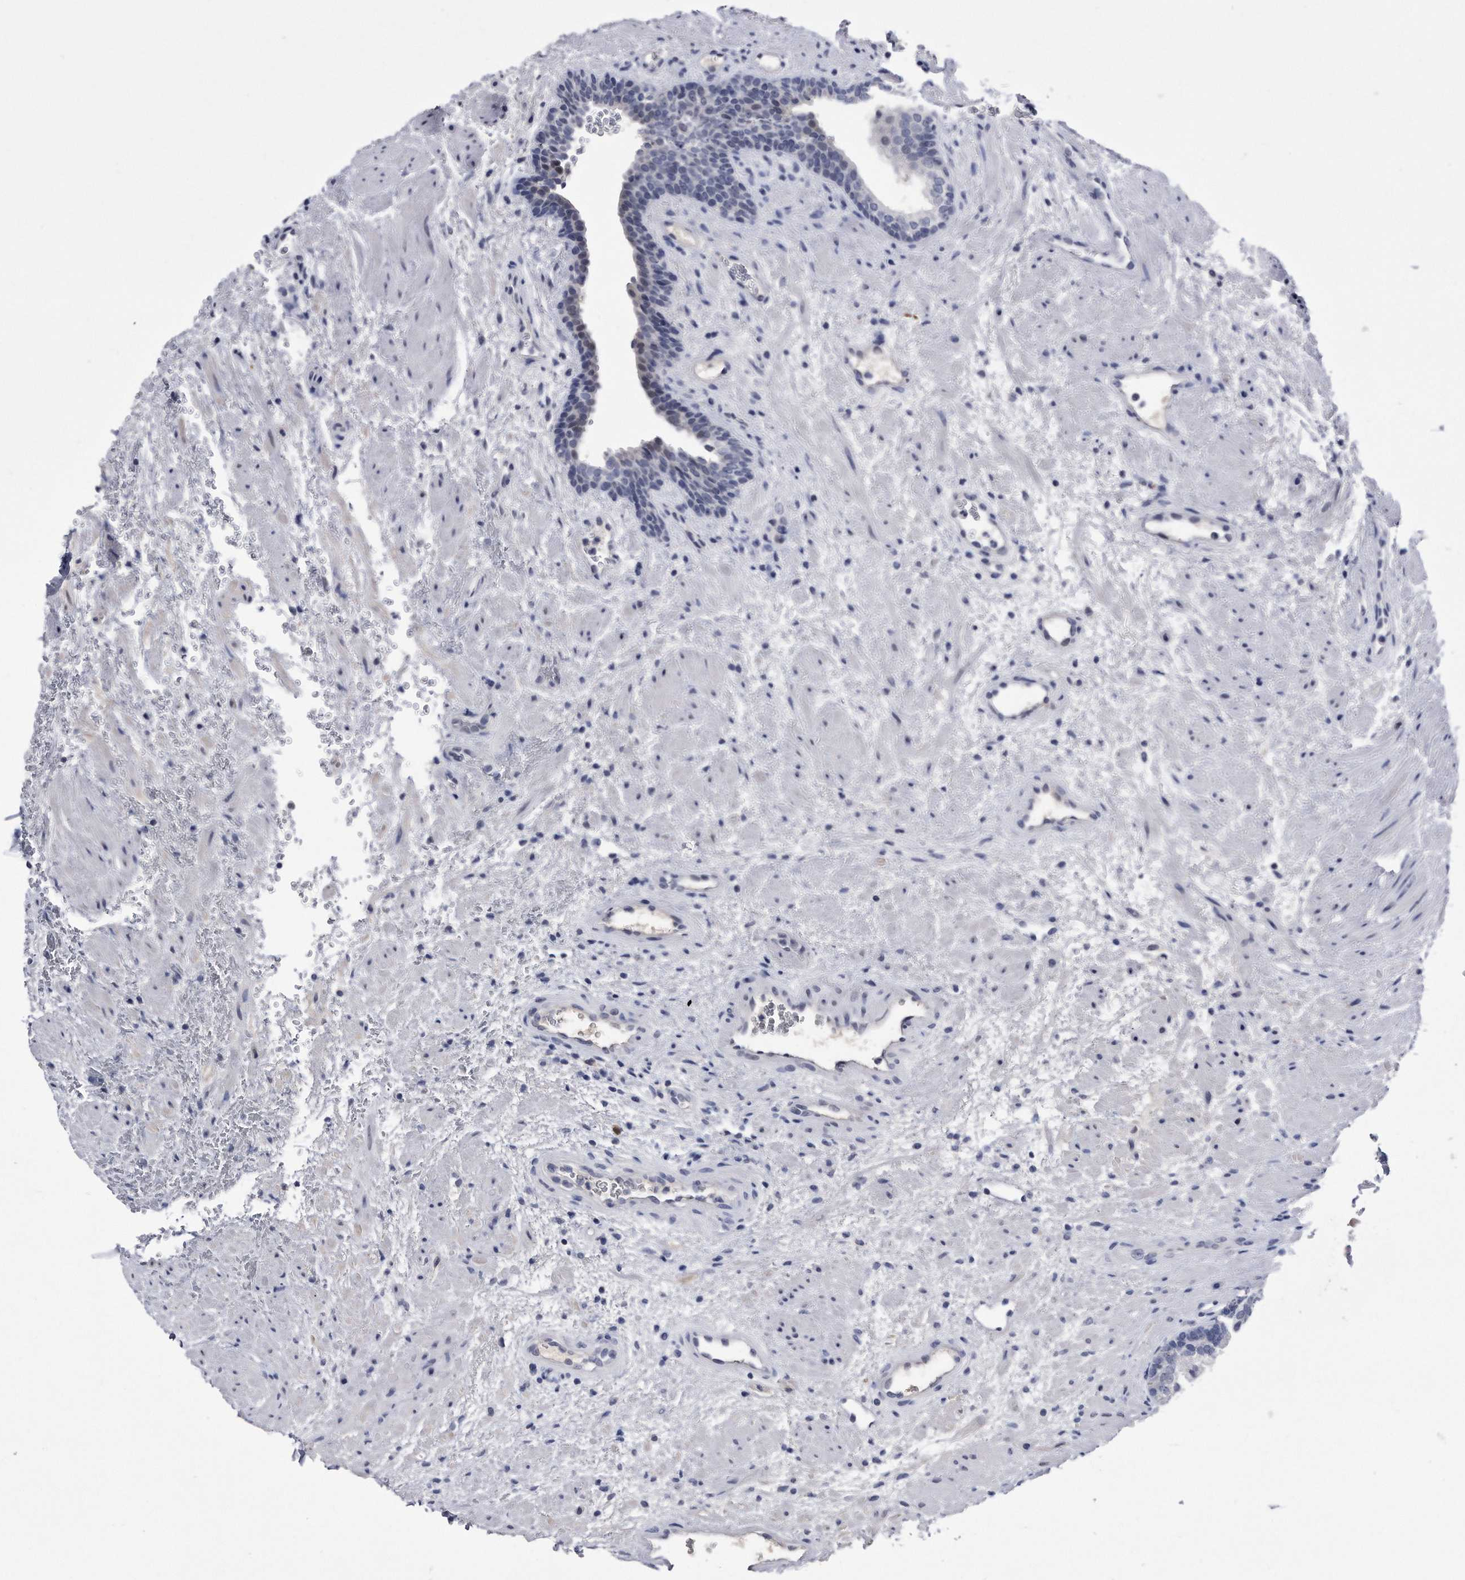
{"staining": {"intensity": "negative", "quantity": "none", "location": "none"}, "tissue": "prostate", "cell_type": "Glandular cells", "image_type": "normal", "snomed": [{"axis": "morphology", "description": "Normal tissue, NOS"}, {"axis": "topography", "description": "Prostate"}], "caption": "High magnification brightfield microscopy of normal prostate stained with DAB (brown) and counterstained with hematoxylin (blue): glandular cells show no significant staining. (DAB (3,3'-diaminobenzidine) IHC visualized using brightfield microscopy, high magnification).", "gene": "KCTD8", "patient": {"sex": "male", "age": 76}}